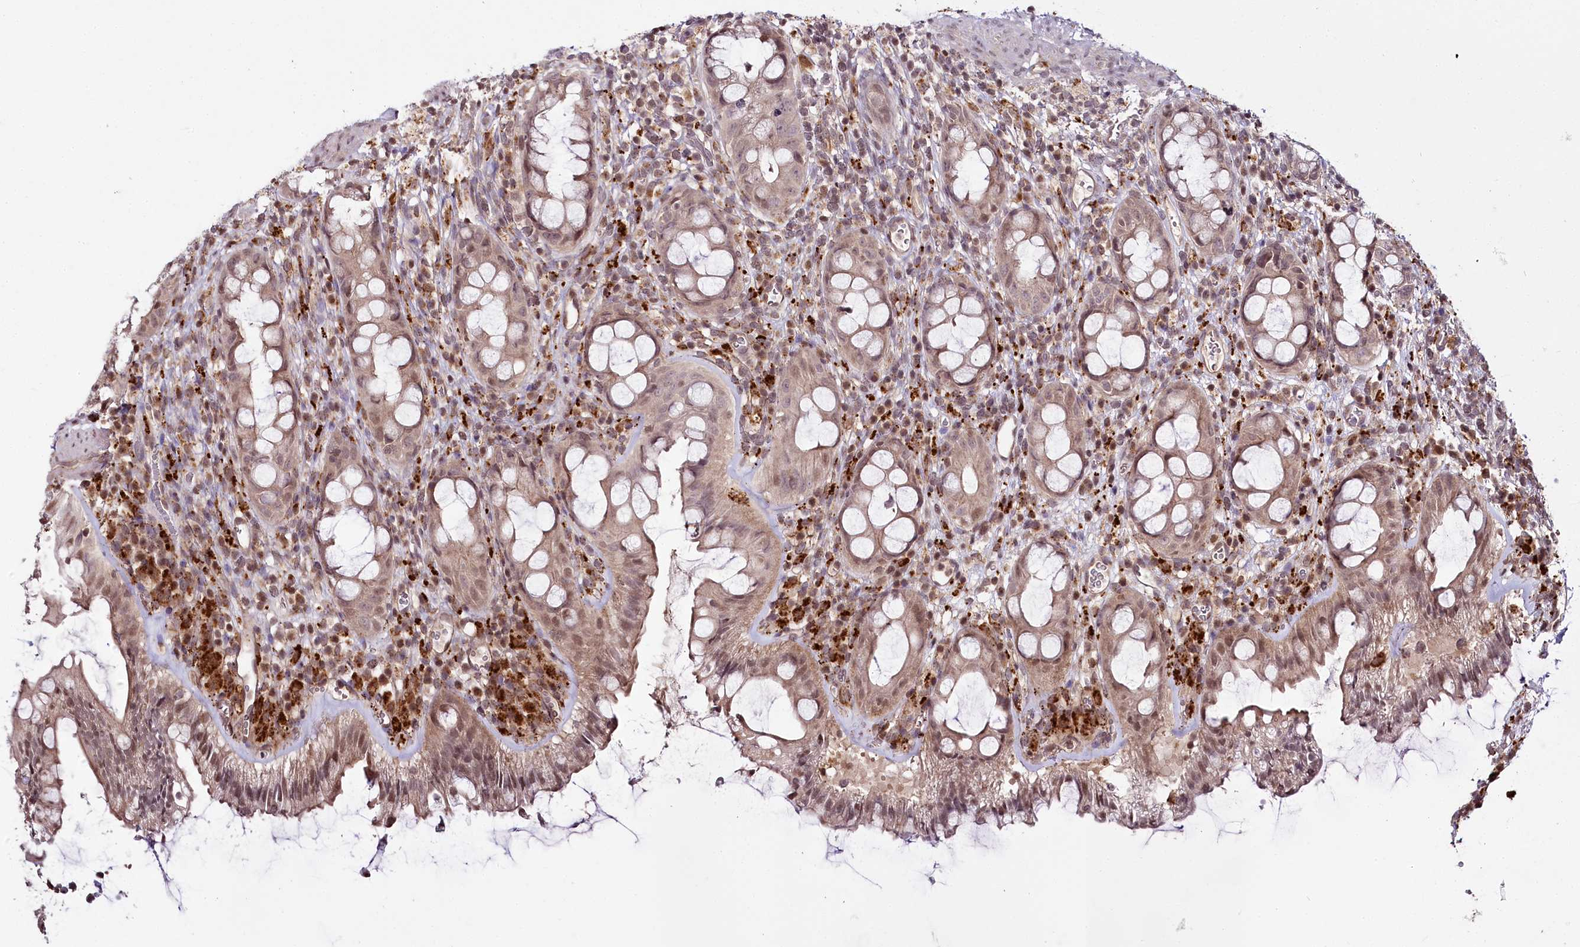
{"staining": {"intensity": "weak", "quantity": ">75%", "location": "cytoplasmic/membranous,nuclear"}, "tissue": "rectum", "cell_type": "Glandular cells", "image_type": "normal", "snomed": [{"axis": "morphology", "description": "Normal tissue, NOS"}, {"axis": "topography", "description": "Rectum"}], "caption": "A brown stain shows weak cytoplasmic/membranous,nuclear expression of a protein in glandular cells of unremarkable human rectum. (Brightfield microscopy of DAB IHC at high magnification).", "gene": "HOXC8", "patient": {"sex": "female", "age": 57}}